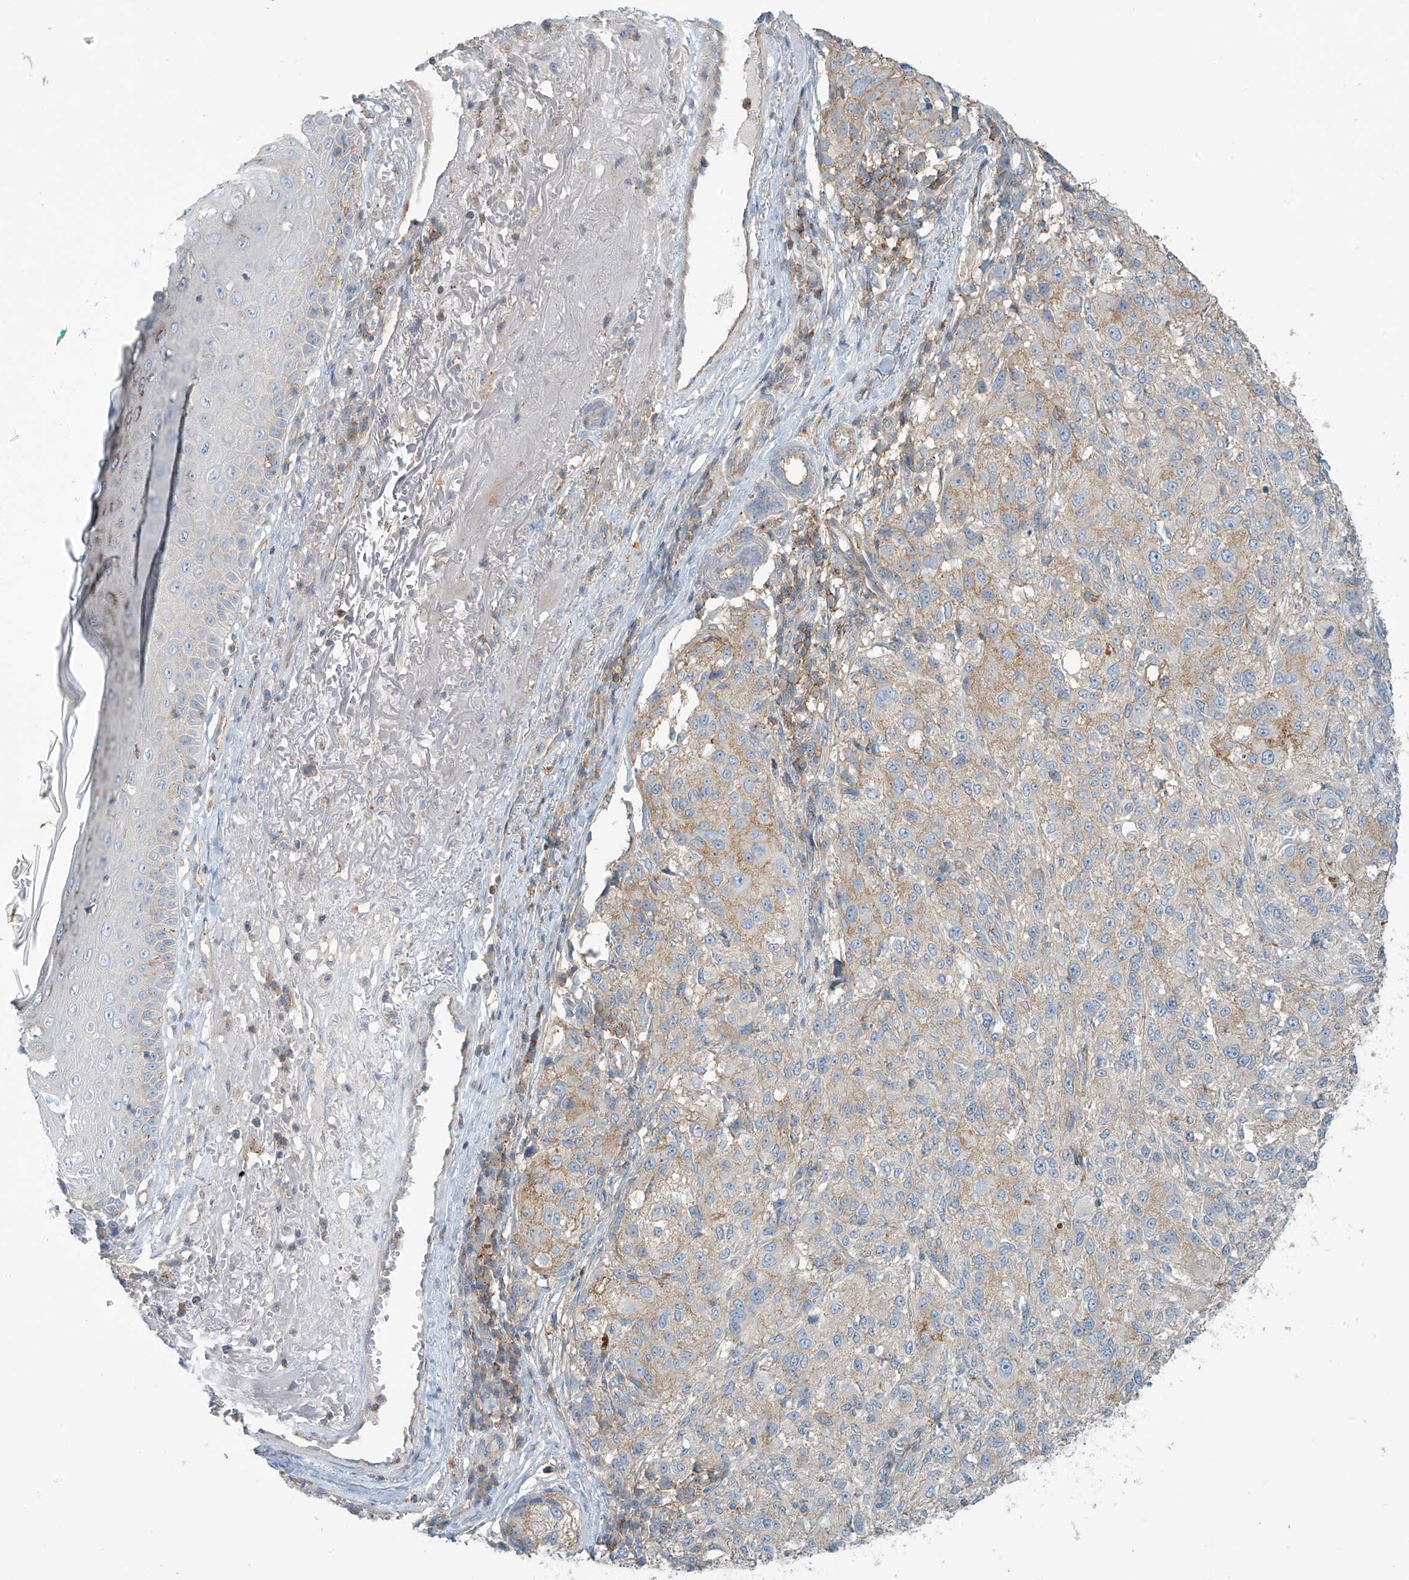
{"staining": {"intensity": "weak", "quantity": "<25%", "location": "cytoplasmic/membranous"}, "tissue": "melanoma", "cell_type": "Tumor cells", "image_type": "cancer", "snomed": [{"axis": "morphology", "description": "Necrosis, NOS"}, {"axis": "morphology", "description": "Malignant melanoma, NOS"}, {"axis": "topography", "description": "Skin"}], "caption": "This is a photomicrograph of IHC staining of malignant melanoma, which shows no positivity in tumor cells.", "gene": "SLC9A2", "patient": {"sex": "female", "age": 87}}